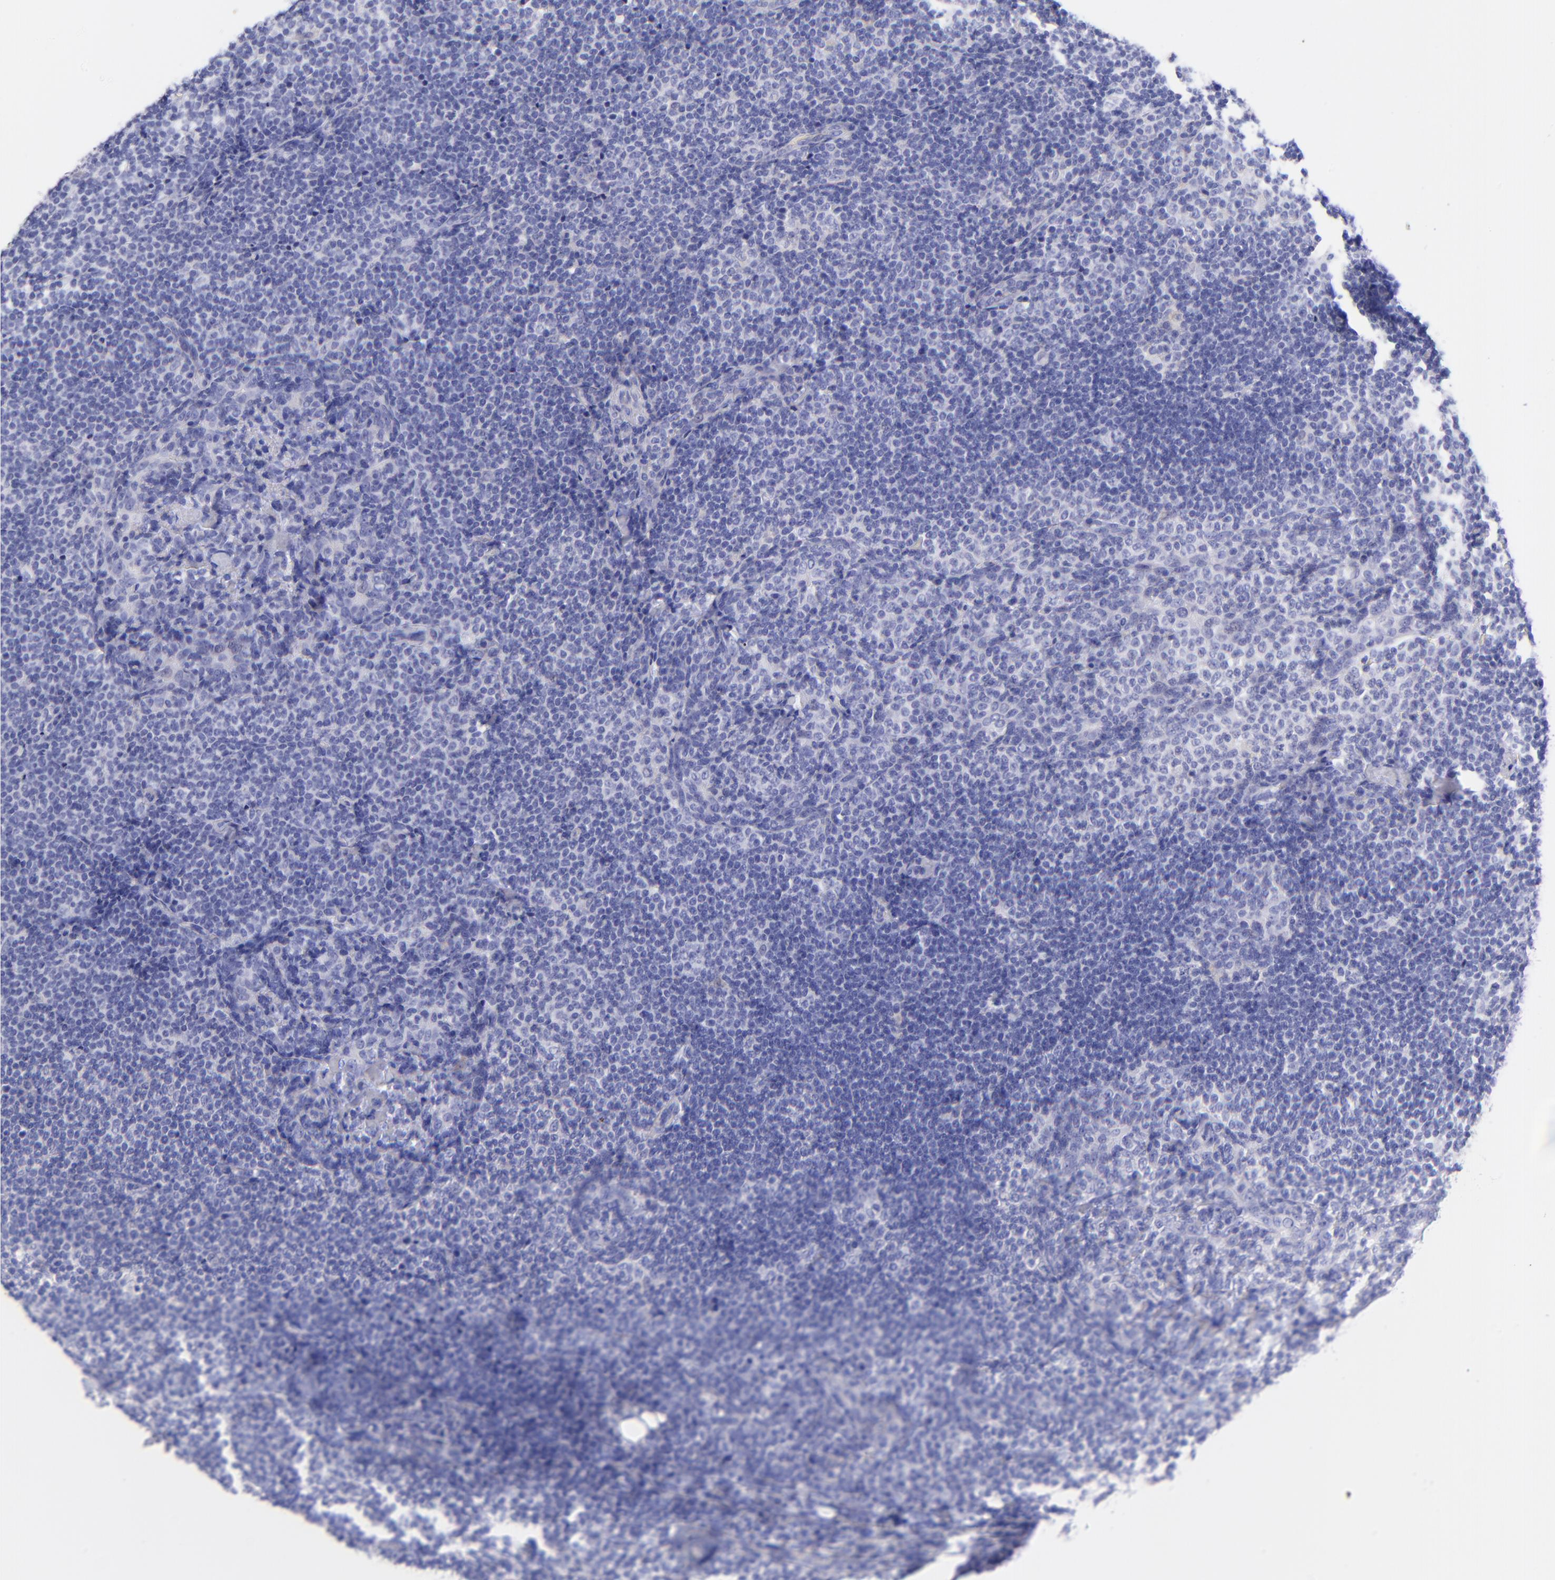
{"staining": {"intensity": "negative", "quantity": "none", "location": "none"}, "tissue": "lymph node", "cell_type": "Germinal center cells", "image_type": "normal", "snomed": [{"axis": "morphology", "description": "Normal tissue, NOS"}, {"axis": "morphology", "description": "Uncertain malignant potential"}, {"axis": "topography", "description": "Lymph node"}, {"axis": "topography", "description": "Salivary gland, NOS"}], "caption": "Immunohistochemical staining of benign human lymph node shows no significant expression in germinal center cells.", "gene": "RAB3B", "patient": {"sex": "female", "age": 51}}